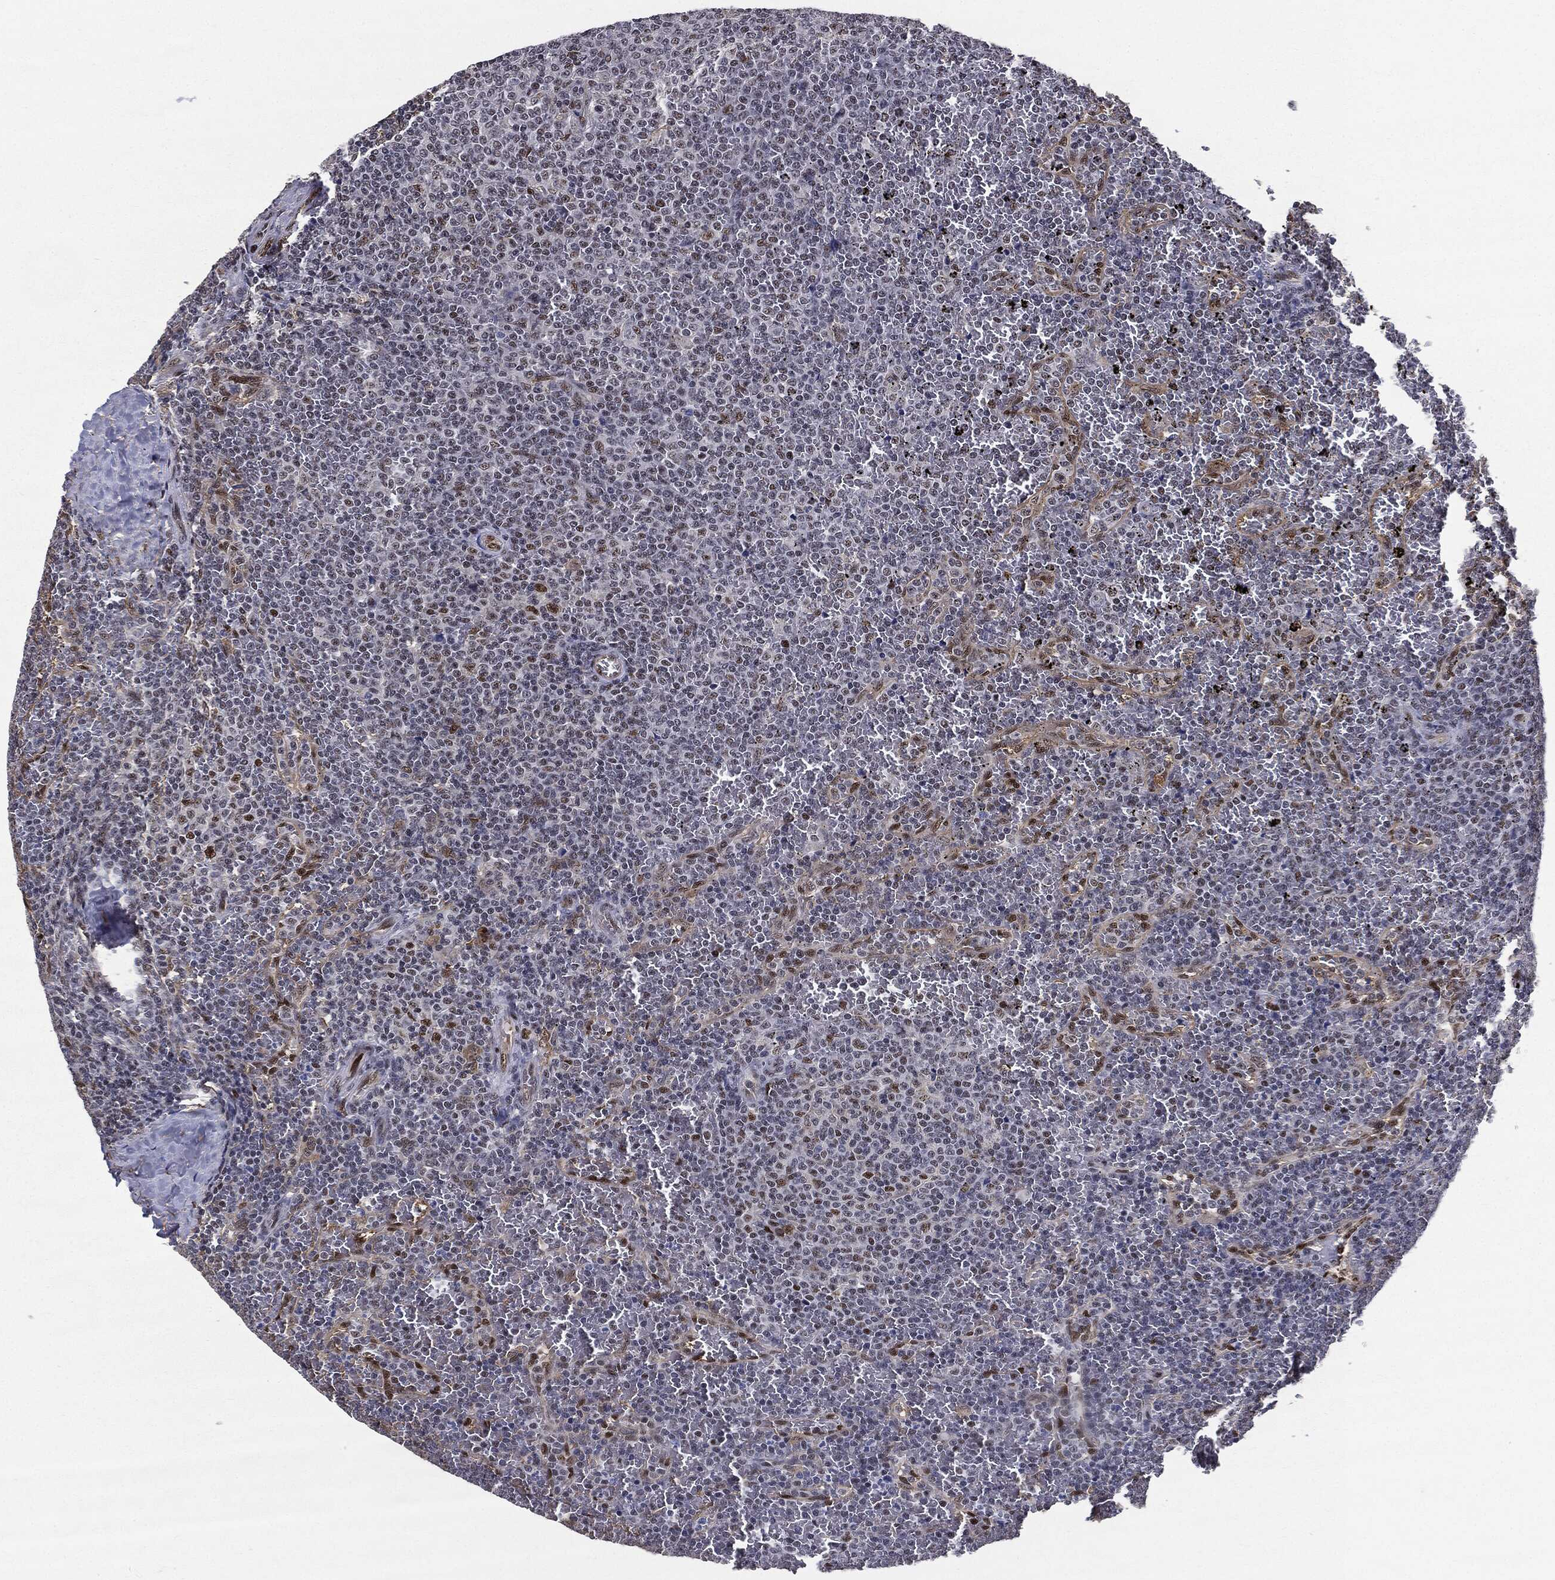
{"staining": {"intensity": "negative", "quantity": "none", "location": "none"}, "tissue": "lymphoma", "cell_type": "Tumor cells", "image_type": "cancer", "snomed": [{"axis": "morphology", "description": "Malignant lymphoma, non-Hodgkin's type, Low grade"}, {"axis": "topography", "description": "Spleen"}], "caption": "Tumor cells are negative for protein expression in human lymphoma.", "gene": "JUN", "patient": {"sex": "female", "age": 77}}